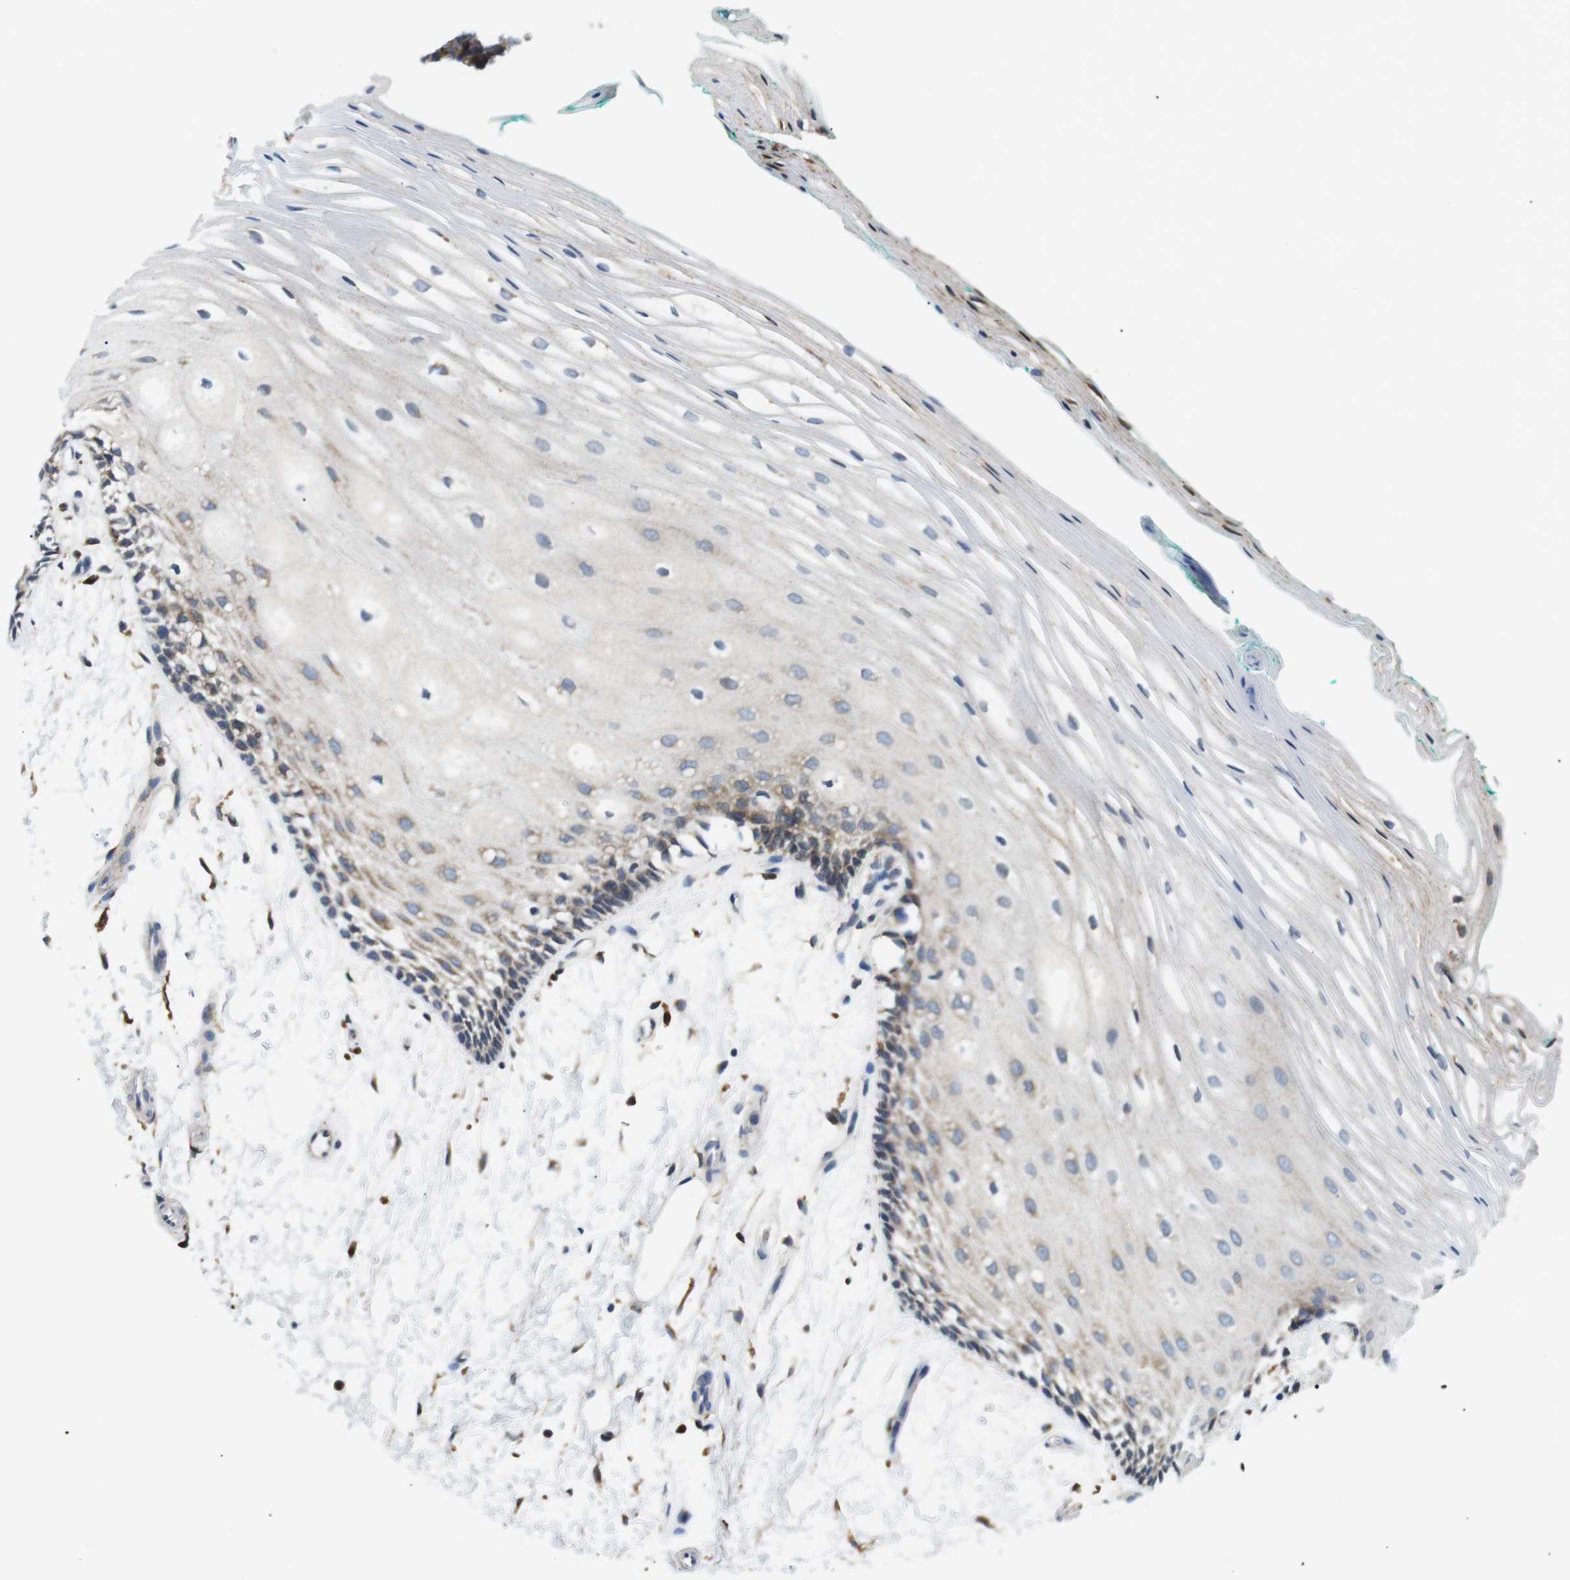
{"staining": {"intensity": "moderate", "quantity": "25%-75%", "location": "cytoplasmic/membranous"}, "tissue": "oral mucosa", "cell_type": "Squamous epithelial cells", "image_type": "normal", "snomed": [{"axis": "morphology", "description": "Normal tissue, NOS"}, {"axis": "topography", "description": "Skeletal muscle"}, {"axis": "topography", "description": "Oral tissue"}, {"axis": "topography", "description": "Peripheral nerve tissue"}], "caption": "Protein expression by immunohistochemistry shows moderate cytoplasmic/membranous expression in about 25%-75% of squamous epithelial cells in benign oral mucosa. (Stains: DAB in brown, nuclei in blue, Microscopy: brightfield microscopy at high magnification).", "gene": "RAB9A", "patient": {"sex": "female", "age": 84}}